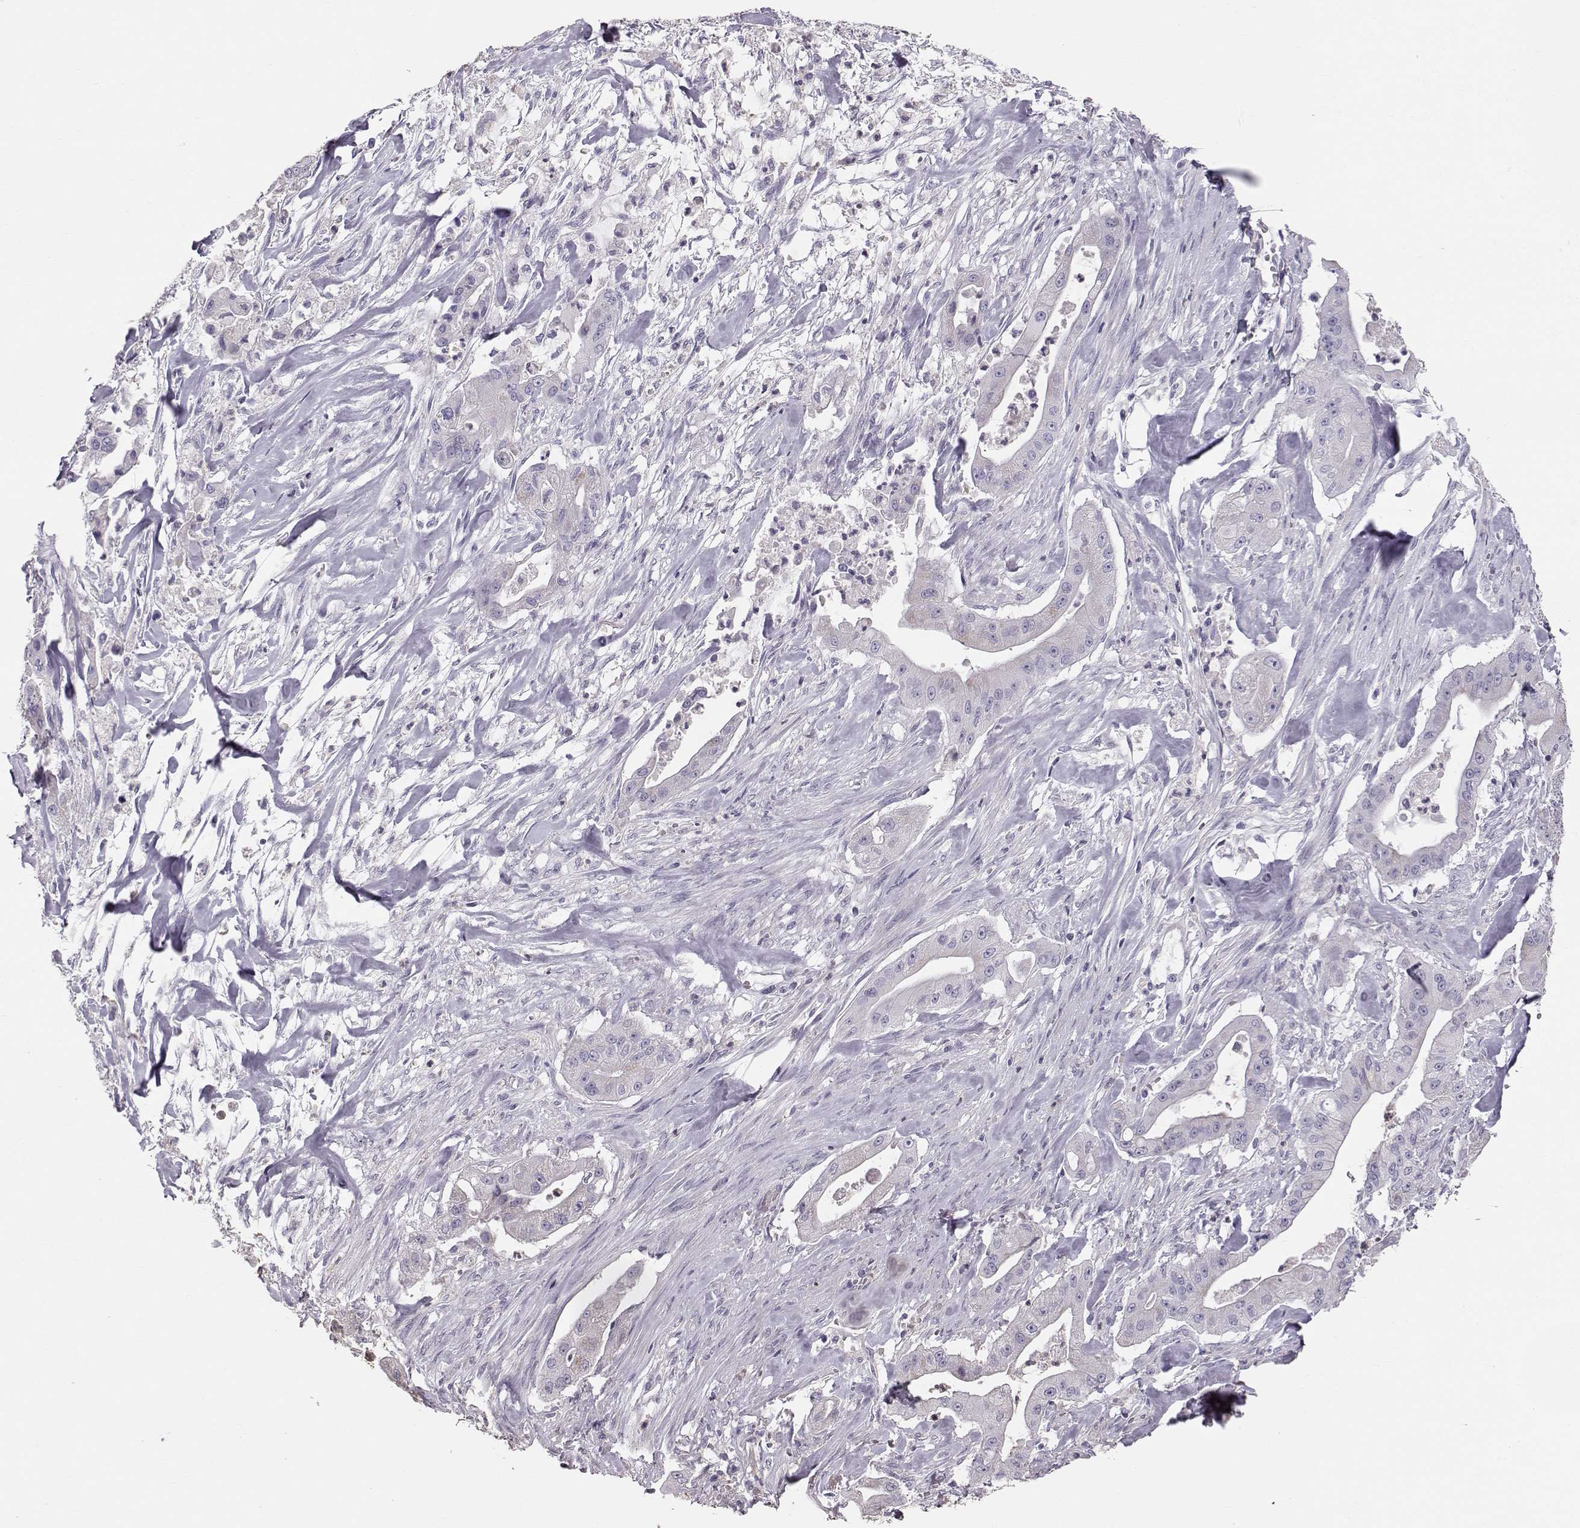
{"staining": {"intensity": "negative", "quantity": "none", "location": "none"}, "tissue": "pancreatic cancer", "cell_type": "Tumor cells", "image_type": "cancer", "snomed": [{"axis": "morphology", "description": "Normal tissue, NOS"}, {"axis": "morphology", "description": "Inflammation, NOS"}, {"axis": "morphology", "description": "Adenocarcinoma, NOS"}, {"axis": "topography", "description": "Pancreas"}], "caption": "An IHC histopathology image of pancreatic cancer (adenocarcinoma) is shown. There is no staining in tumor cells of pancreatic cancer (adenocarcinoma).", "gene": "POU1F1", "patient": {"sex": "male", "age": 57}}